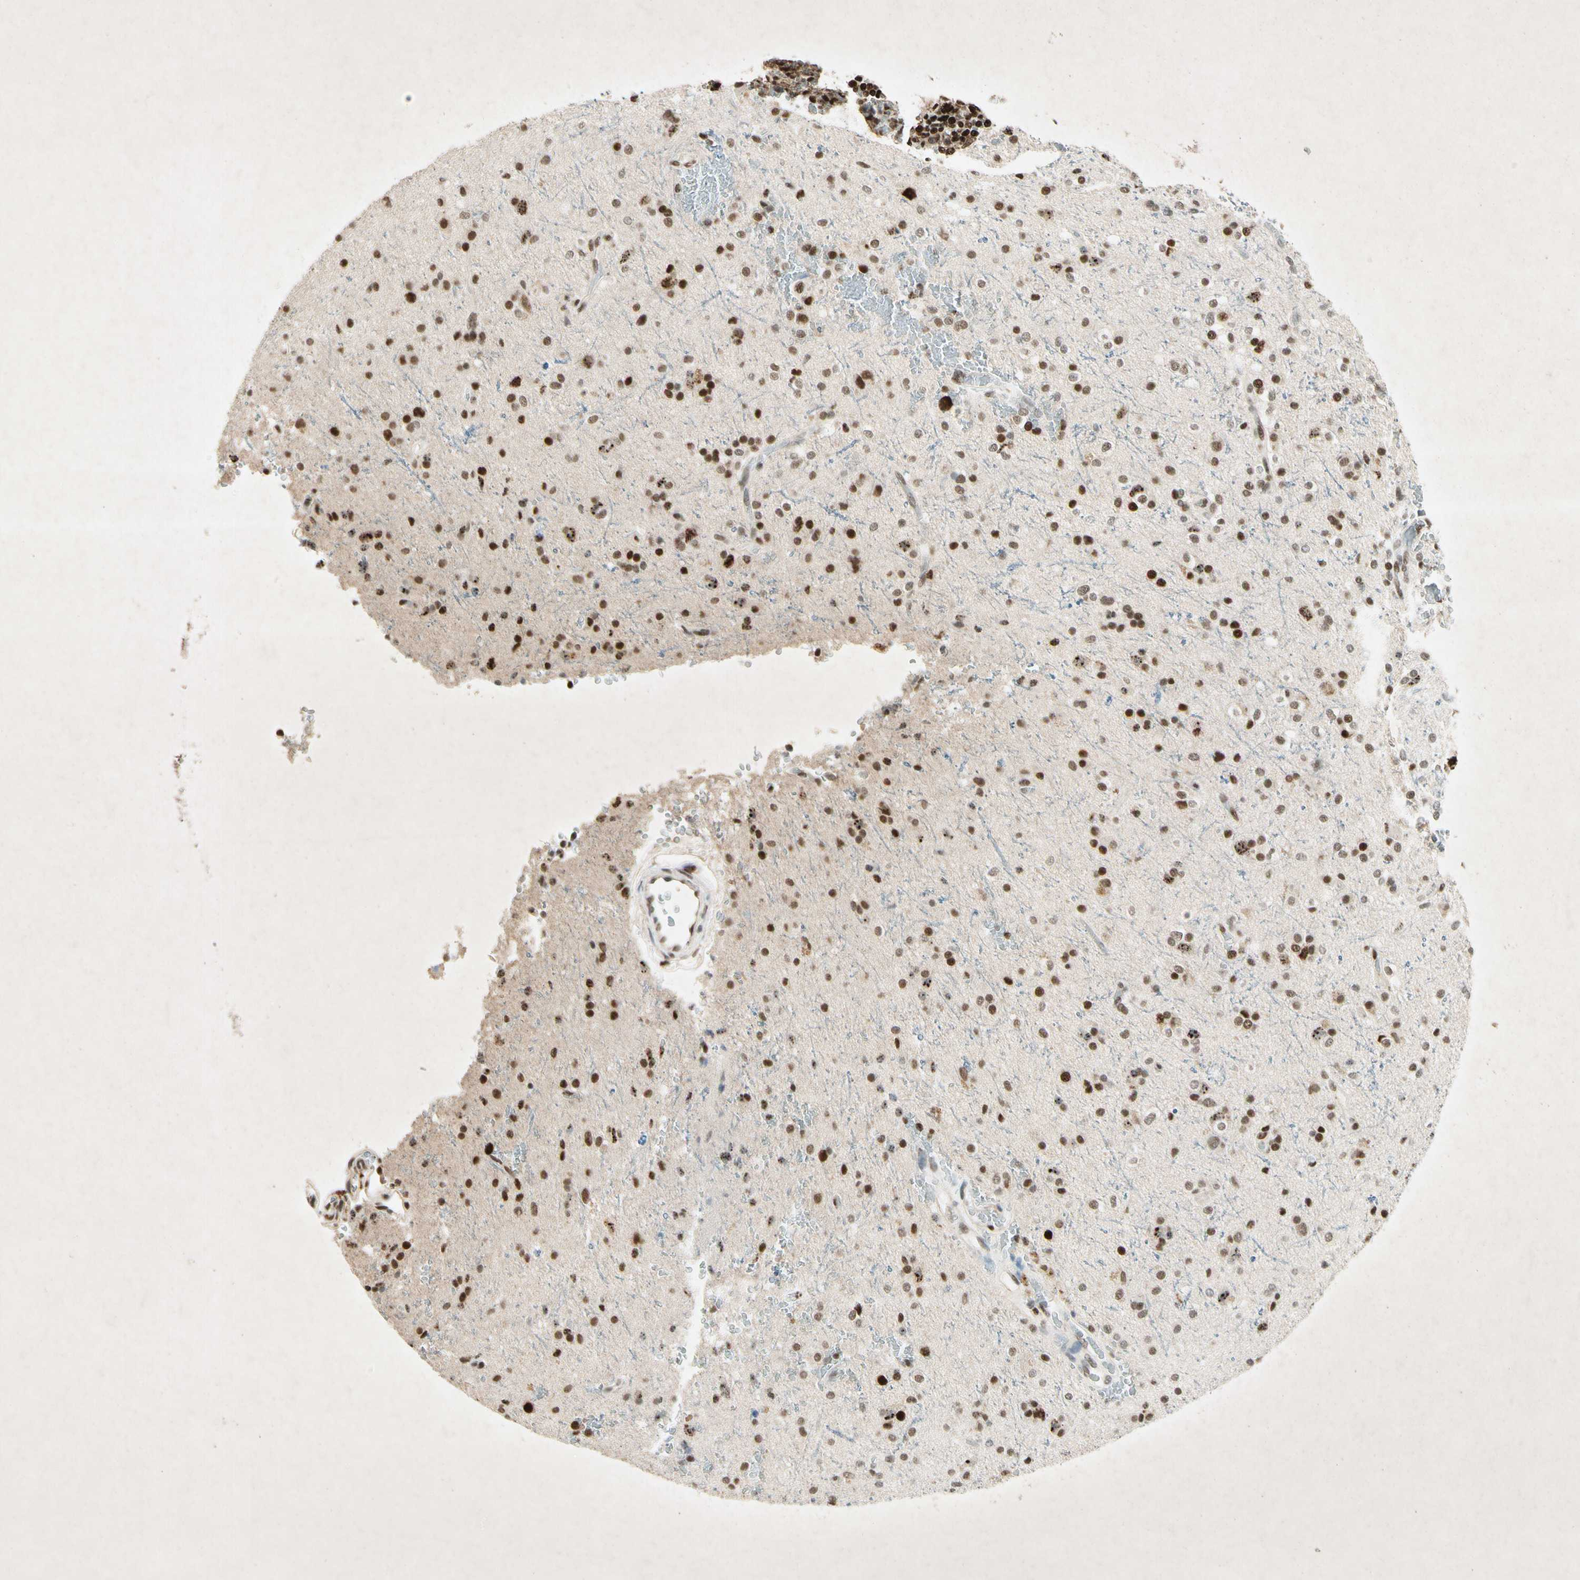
{"staining": {"intensity": "strong", "quantity": ">75%", "location": "nuclear"}, "tissue": "glioma", "cell_type": "Tumor cells", "image_type": "cancer", "snomed": [{"axis": "morphology", "description": "Glioma, malignant, High grade"}, {"axis": "topography", "description": "Brain"}], "caption": "This micrograph shows immunohistochemistry (IHC) staining of glioma, with high strong nuclear expression in approximately >75% of tumor cells.", "gene": "RNF43", "patient": {"sex": "male", "age": 47}}